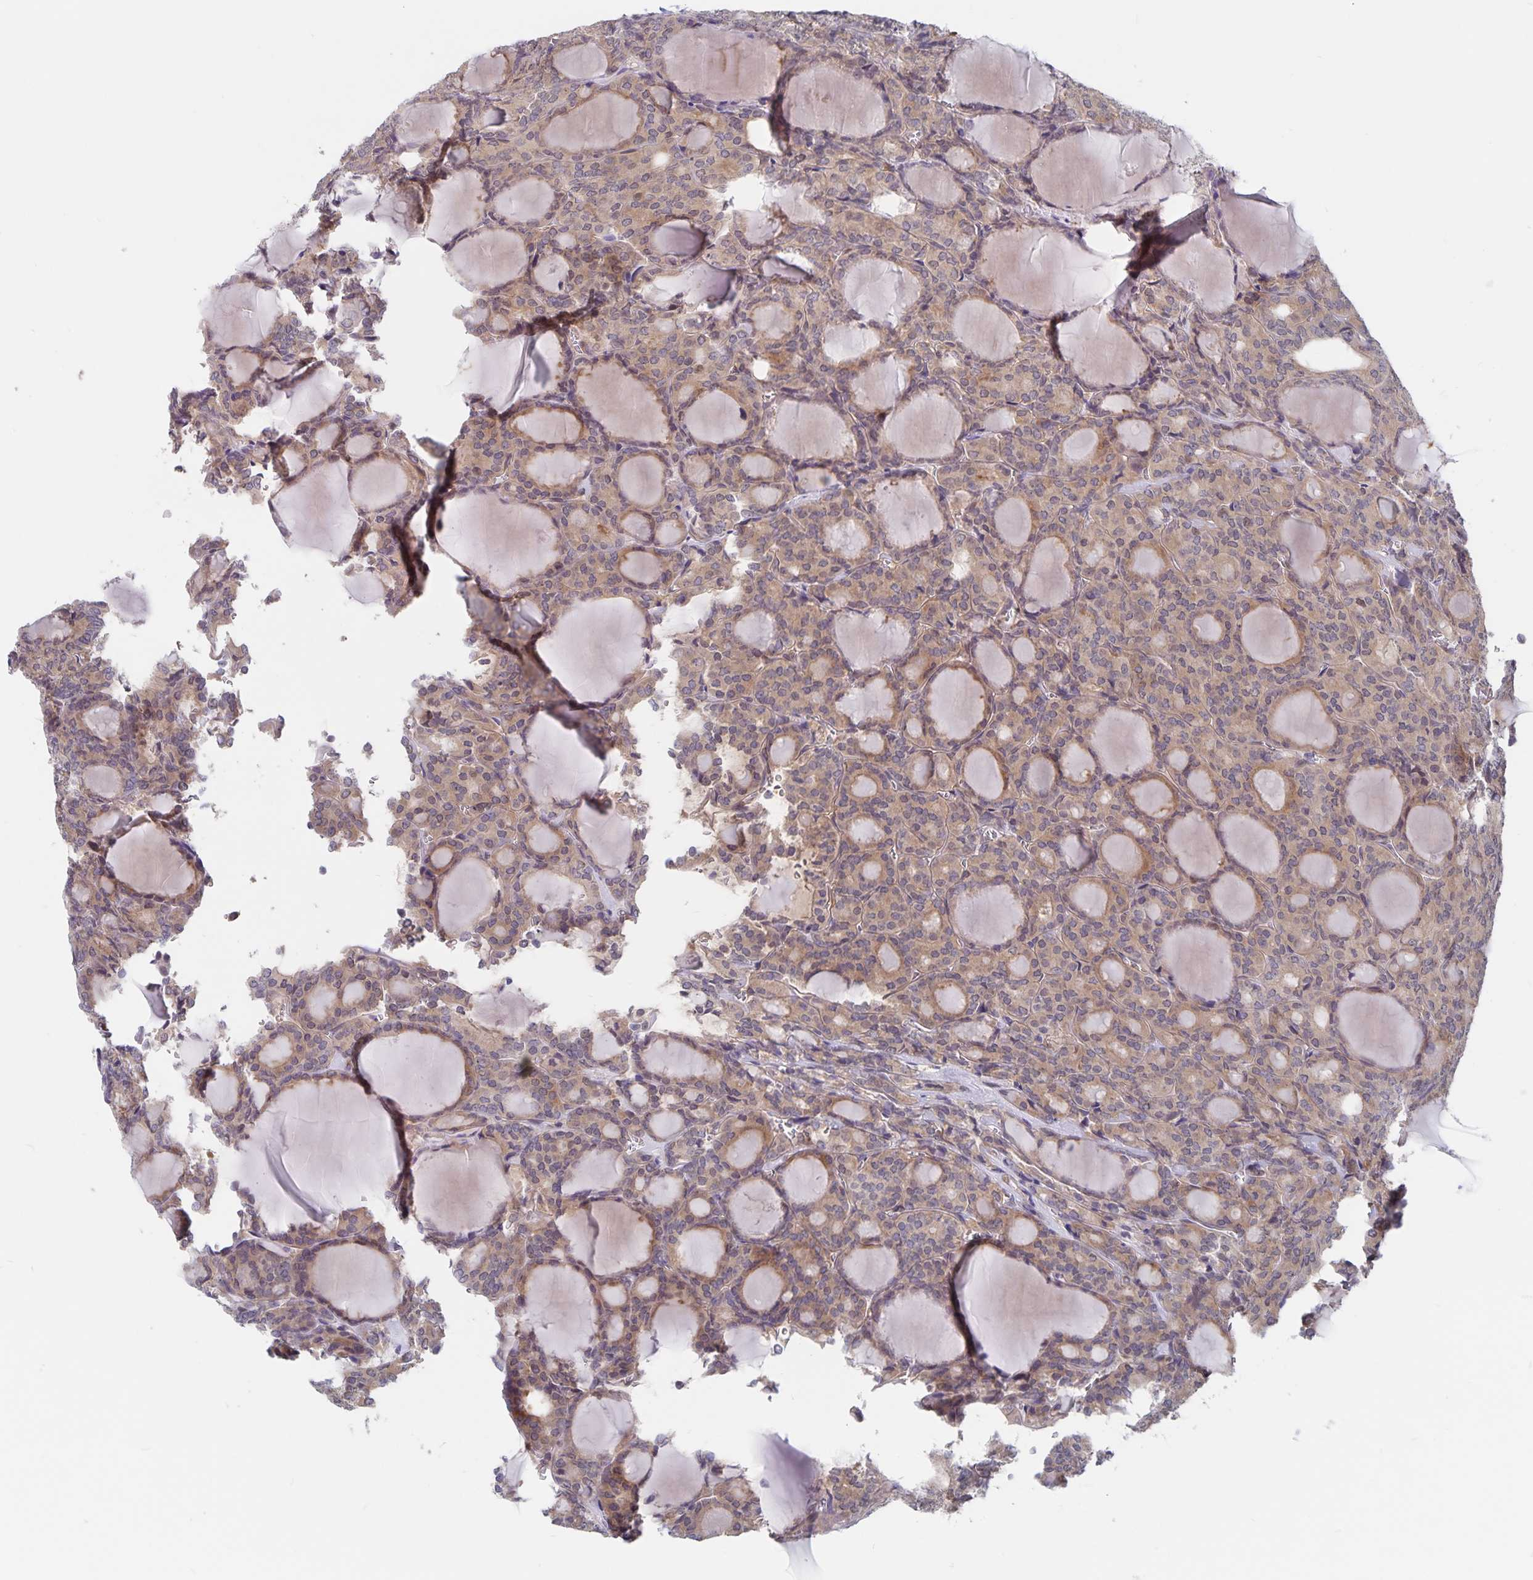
{"staining": {"intensity": "weak", "quantity": "25%-75%", "location": "cytoplasmic/membranous"}, "tissue": "thyroid cancer", "cell_type": "Tumor cells", "image_type": "cancer", "snomed": [{"axis": "morphology", "description": "Follicular adenoma carcinoma, NOS"}, {"axis": "topography", "description": "Thyroid gland"}], "caption": "Immunohistochemical staining of human thyroid cancer demonstrates weak cytoplasmic/membranous protein staining in approximately 25%-75% of tumor cells.", "gene": "BAG6", "patient": {"sex": "male", "age": 74}}